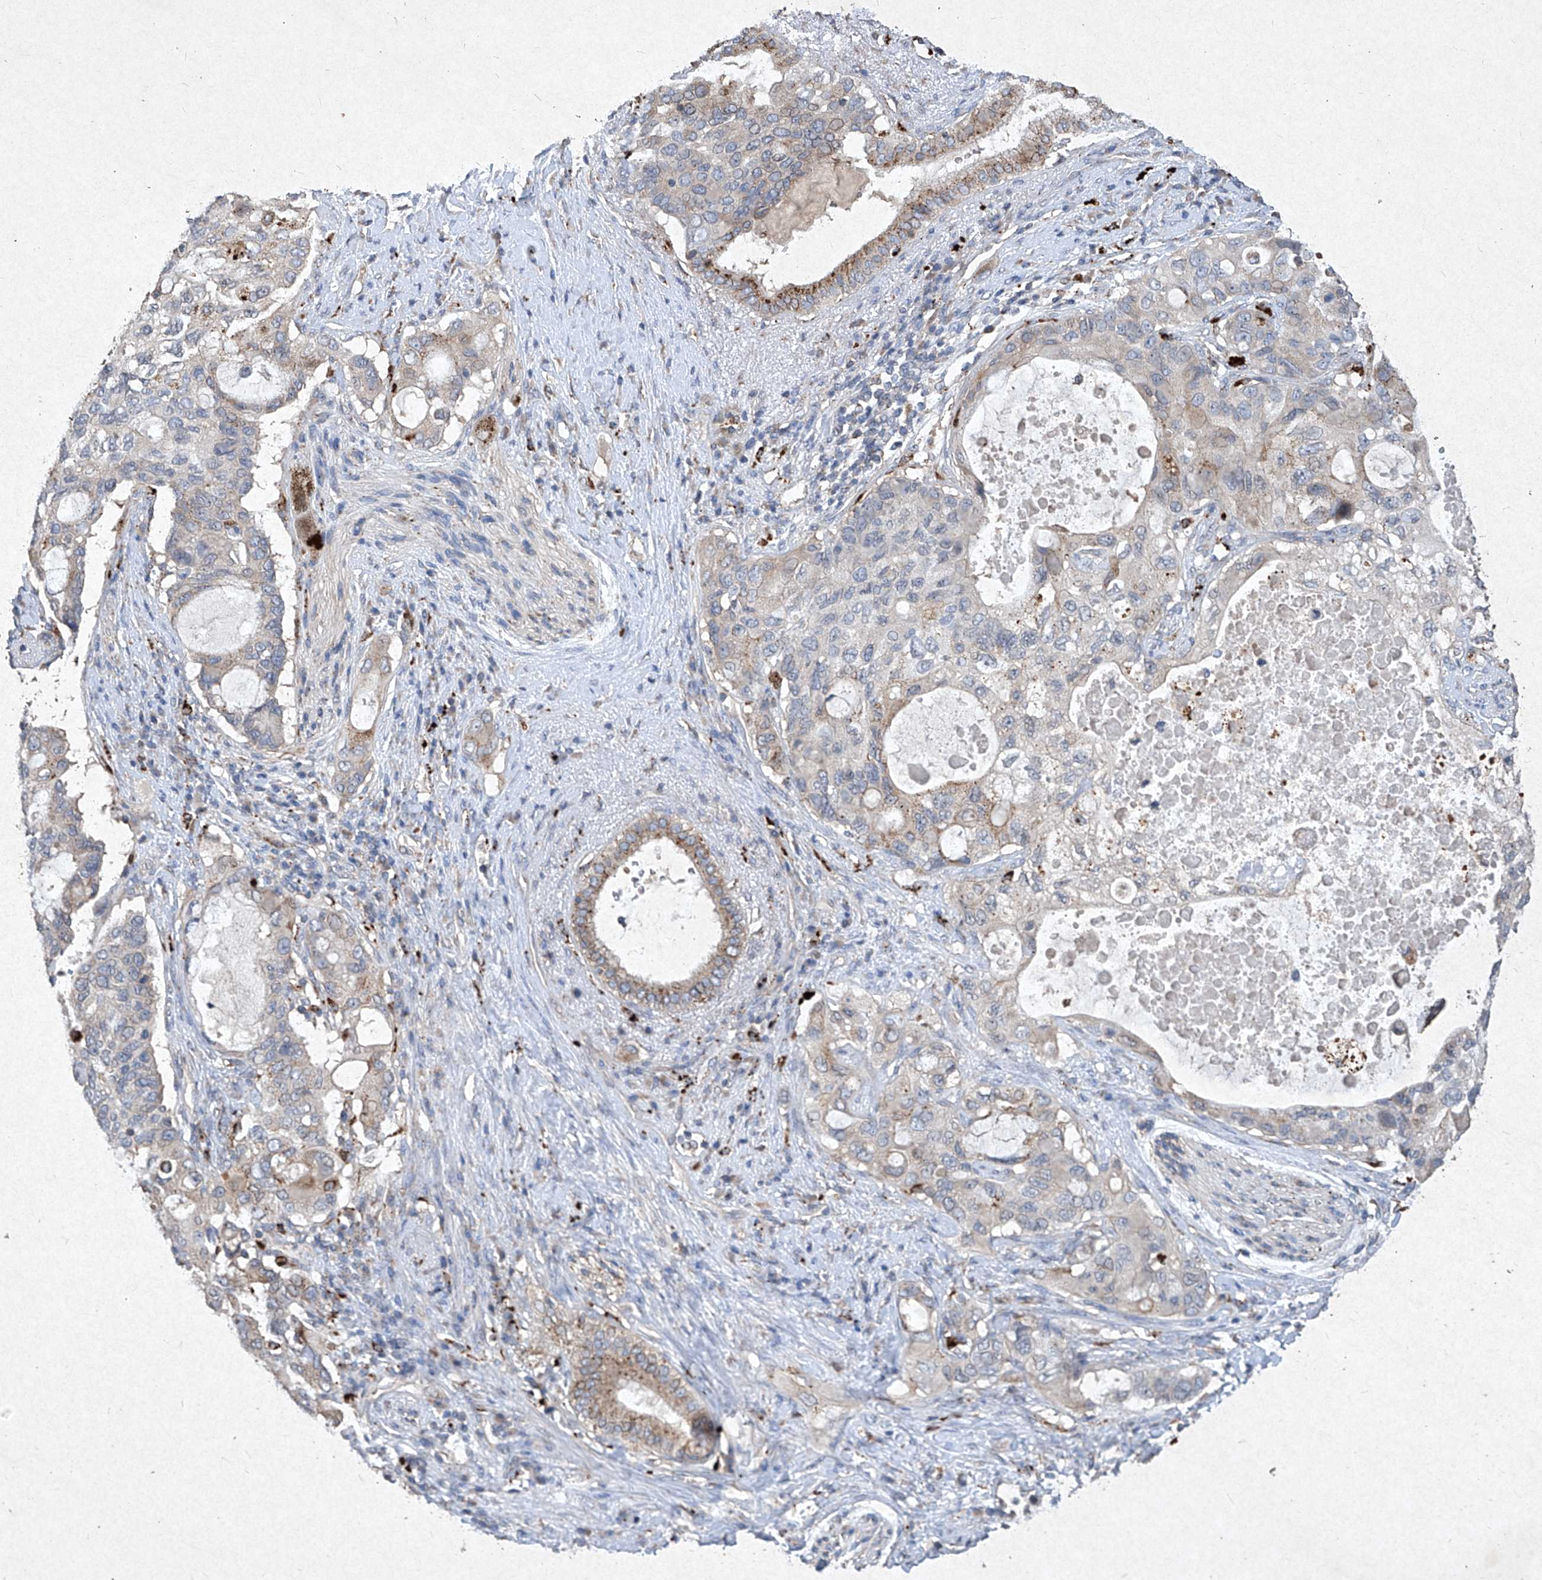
{"staining": {"intensity": "strong", "quantity": "<25%", "location": "cytoplasmic/membranous"}, "tissue": "pancreatic cancer", "cell_type": "Tumor cells", "image_type": "cancer", "snomed": [{"axis": "morphology", "description": "Adenocarcinoma, NOS"}, {"axis": "topography", "description": "Pancreas"}], "caption": "Adenocarcinoma (pancreatic) stained with a brown dye shows strong cytoplasmic/membranous positive expression in approximately <25% of tumor cells.", "gene": "MED16", "patient": {"sex": "female", "age": 56}}